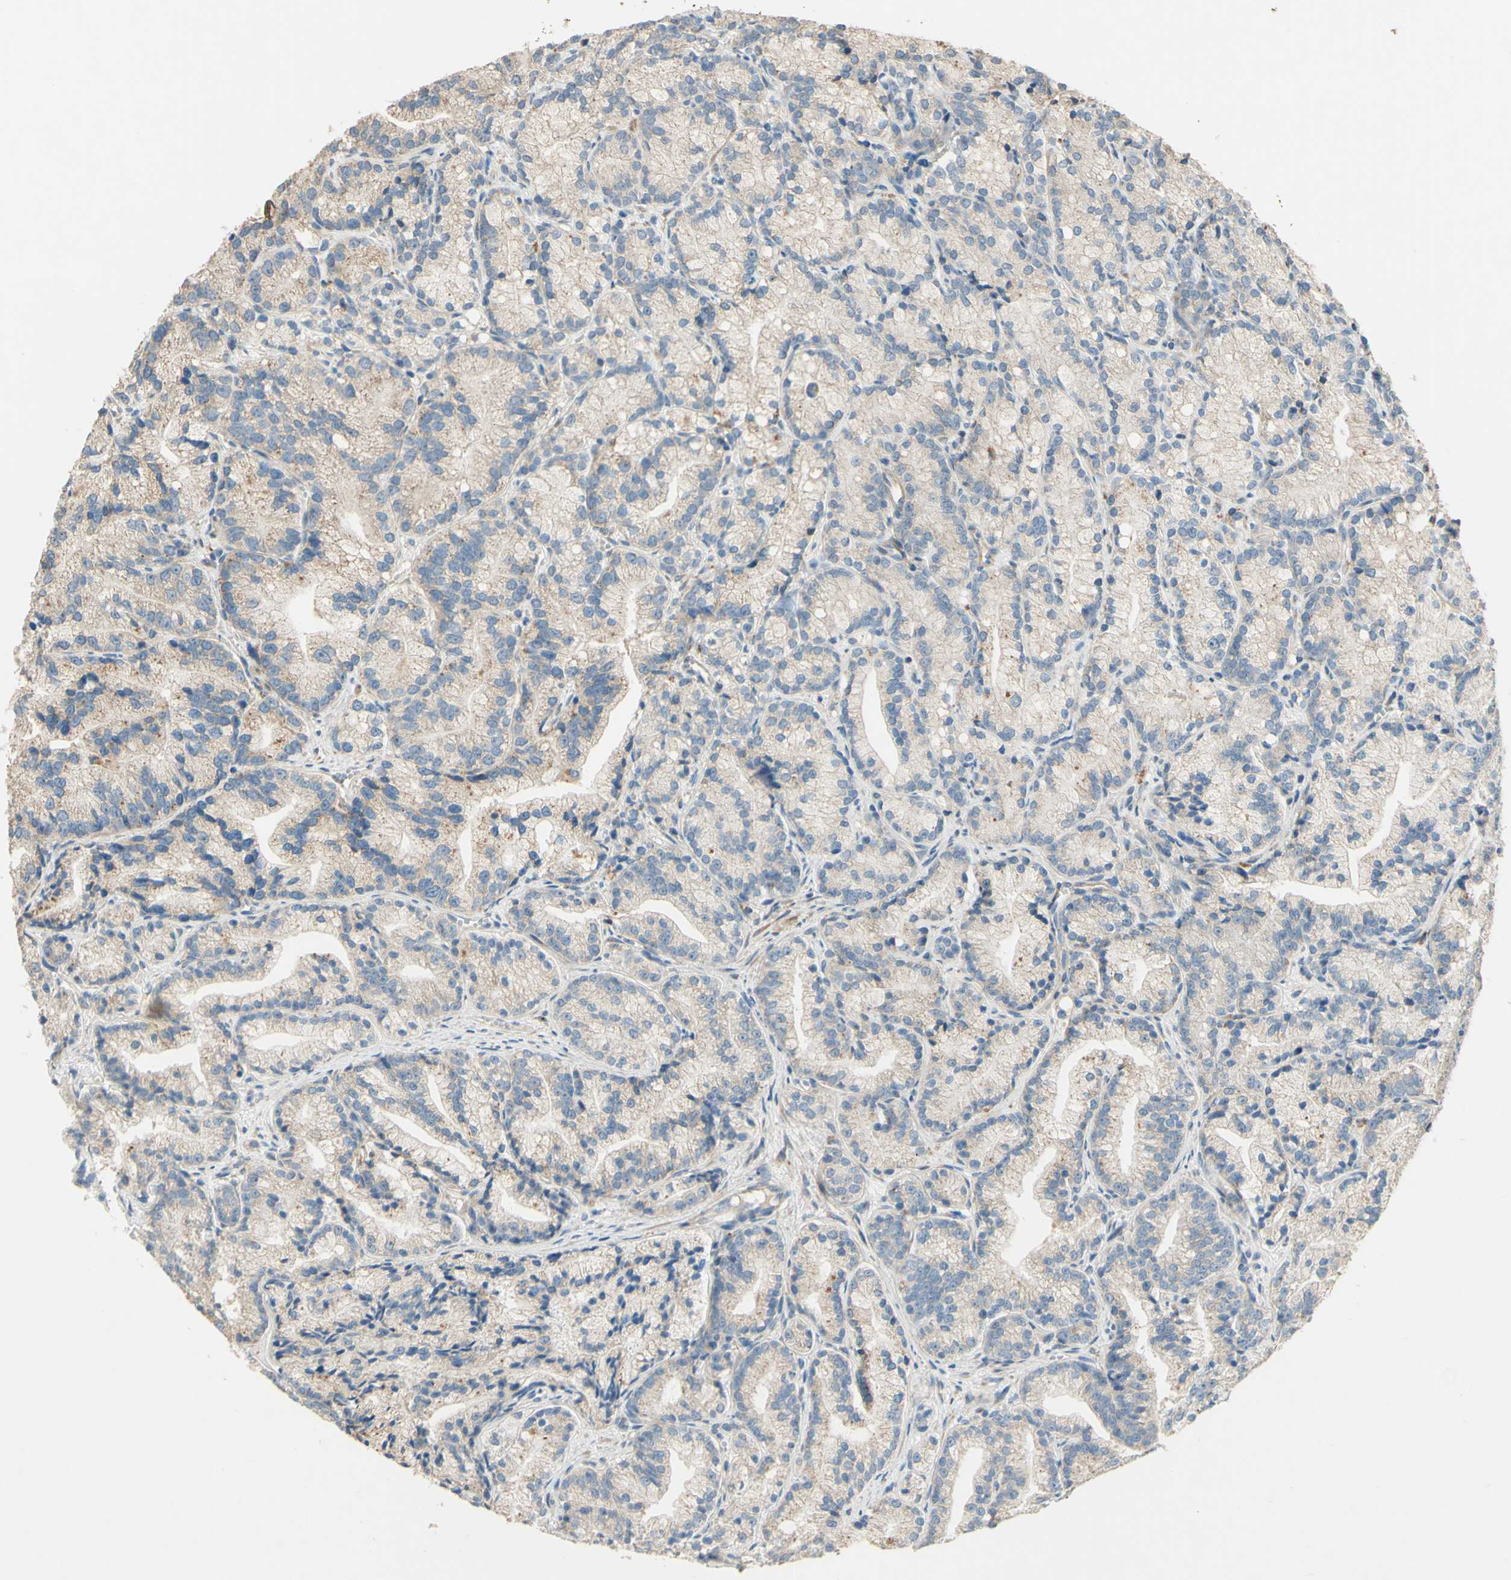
{"staining": {"intensity": "weak", "quantity": "<25%", "location": "cytoplasmic/membranous"}, "tissue": "prostate cancer", "cell_type": "Tumor cells", "image_type": "cancer", "snomed": [{"axis": "morphology", "description": "Adenocarcinoma, Low grade"}, {"axis": "topography", "description": "Prostate"}], "caption": "A histopathology image of human prostate low-grade adenocarcinoma is negative for staining in tumor cells.", "gene": "DKK3", "patient": {"sex": "male", "age": 89}}